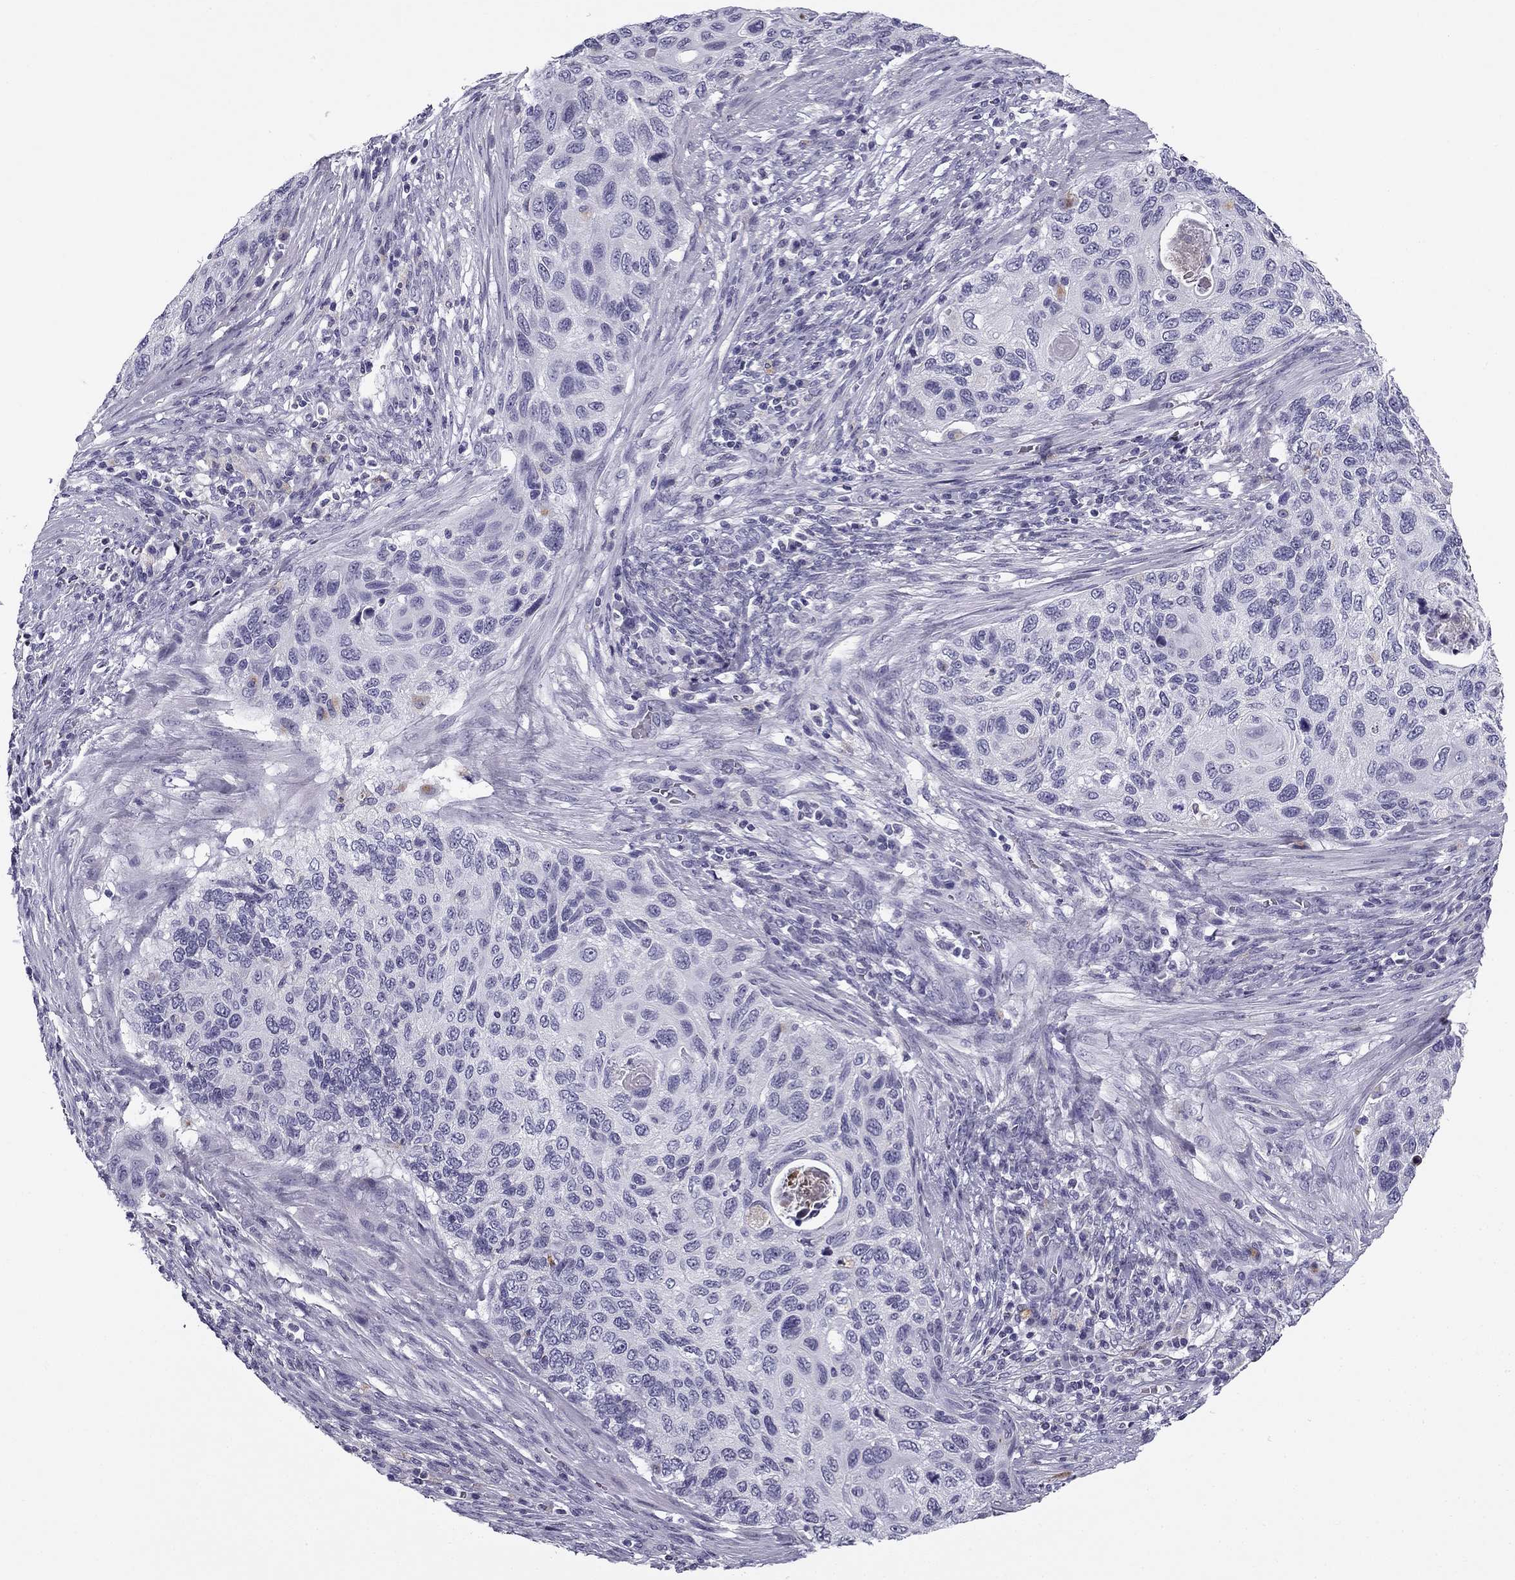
{"staining": {"intensity": "negative", "quantity": "none", "location": "none"}, "tissue": "cervical cancer", "cell_type": "Tumor cells", "image_type": "cancer", "snomed": [{"axis": "morphology", "description": "Squamous cell carcinoma, NOS"}, {"axis": "topography", "description": "Cervix"}], "caption": "Immunohistochemical staining of cervical cancer (squamous cell carcinoma) reveals no significant staining in tumor cells.", "gene": "MC5R", "patient": {"sex": "female", "age": 70}}